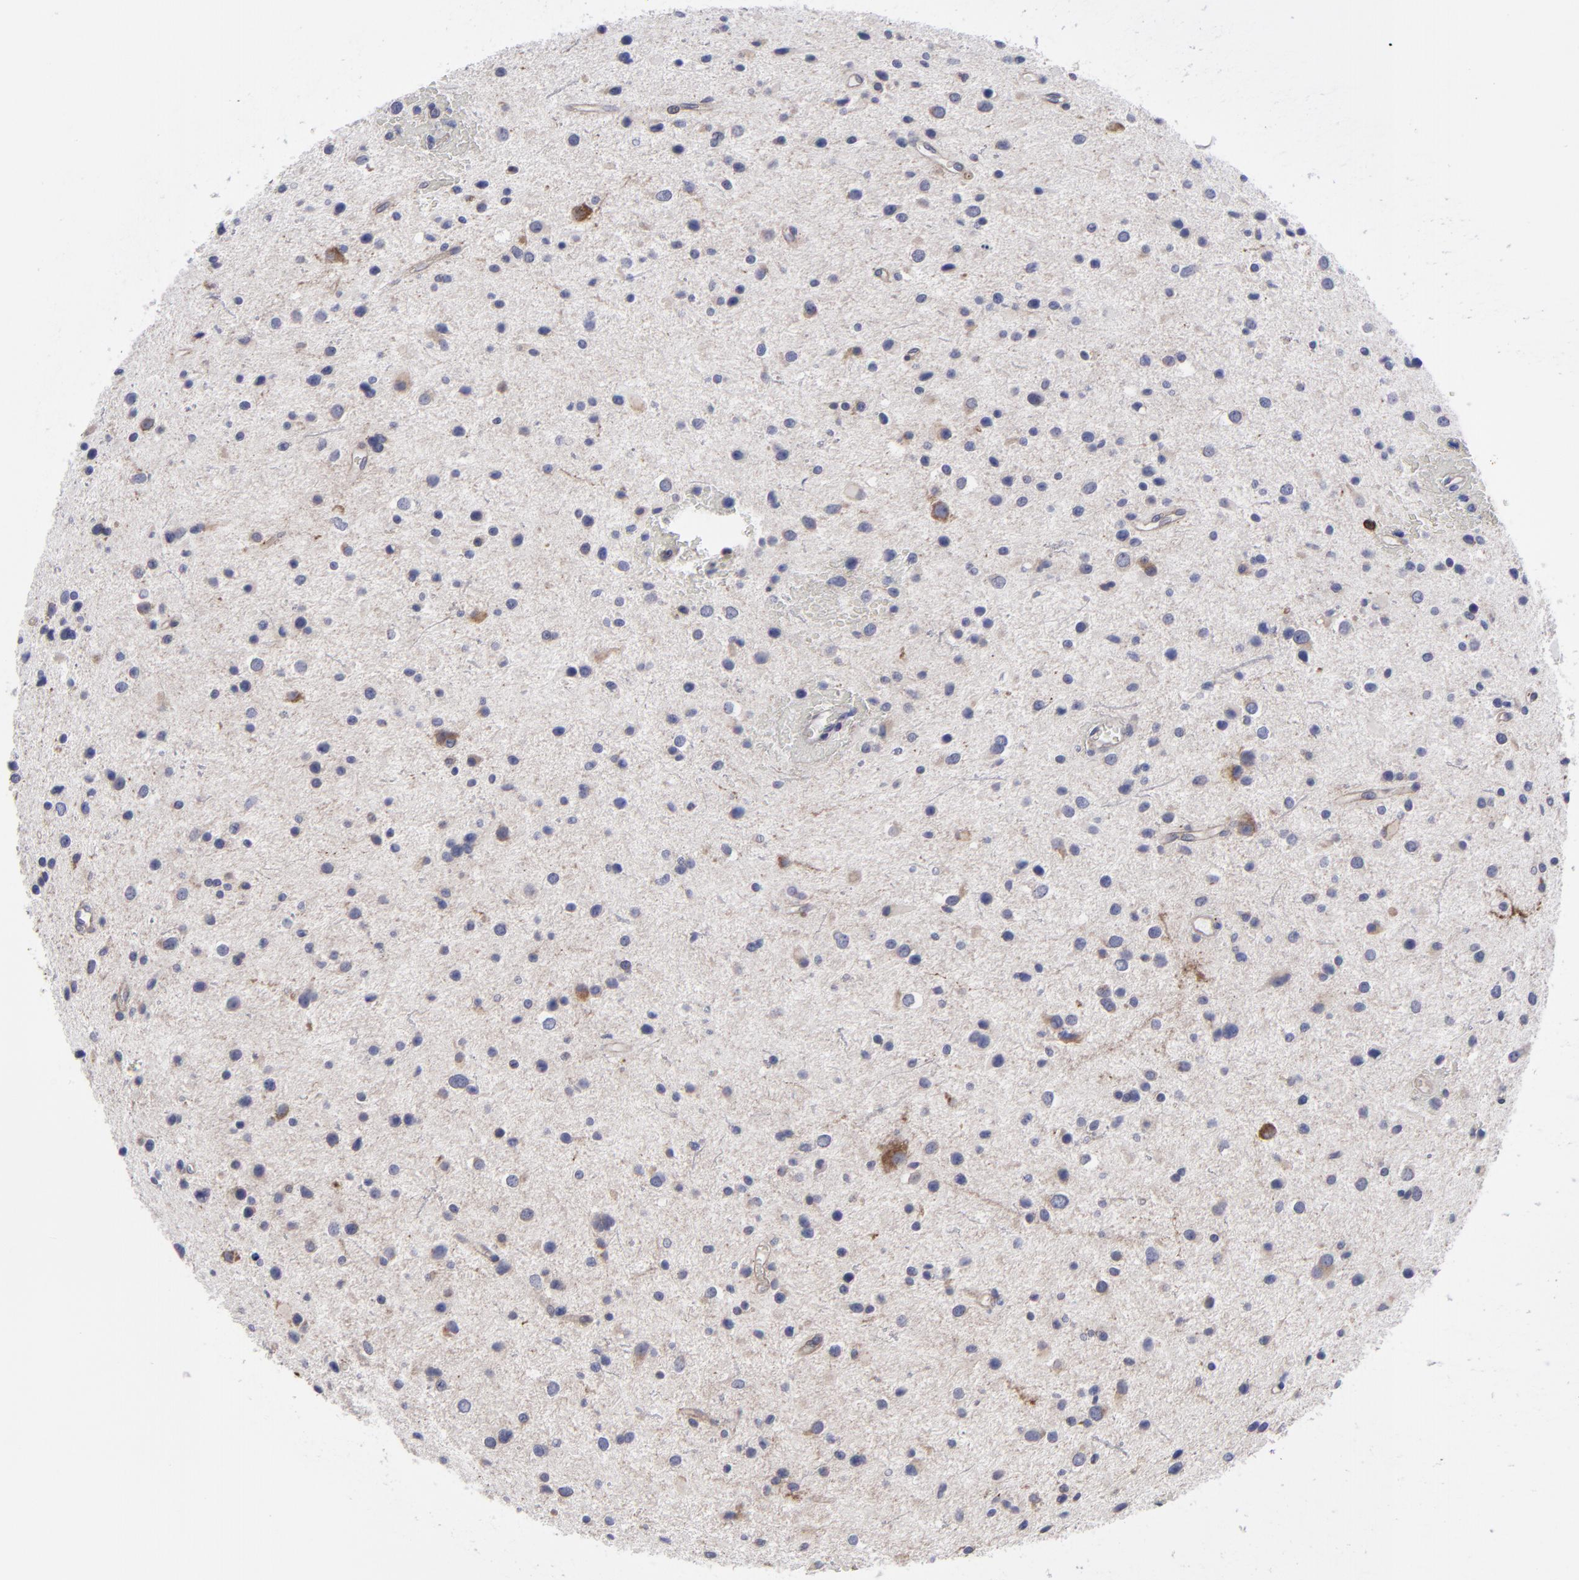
{"staining": {"intensity": "weak", "quantity": "<25%", "location": "cytoplasmic/membranous"}, "tissue": "glioma", "cell_type": "Tumor cells", "image_type": "cancer", "snomed": [{"axis": "morphology", "description": "Glioma, malignant, Low grade"}, {"axis": "topography", "description": "Brain"}], "caption": "High power microscopy histopathology image of an immunohistochemistry micrograph of glioma, revealing no significant staining in tumor cells.", "gene": "SLMAP", "patient": {"sex": "female", "age": 32}}